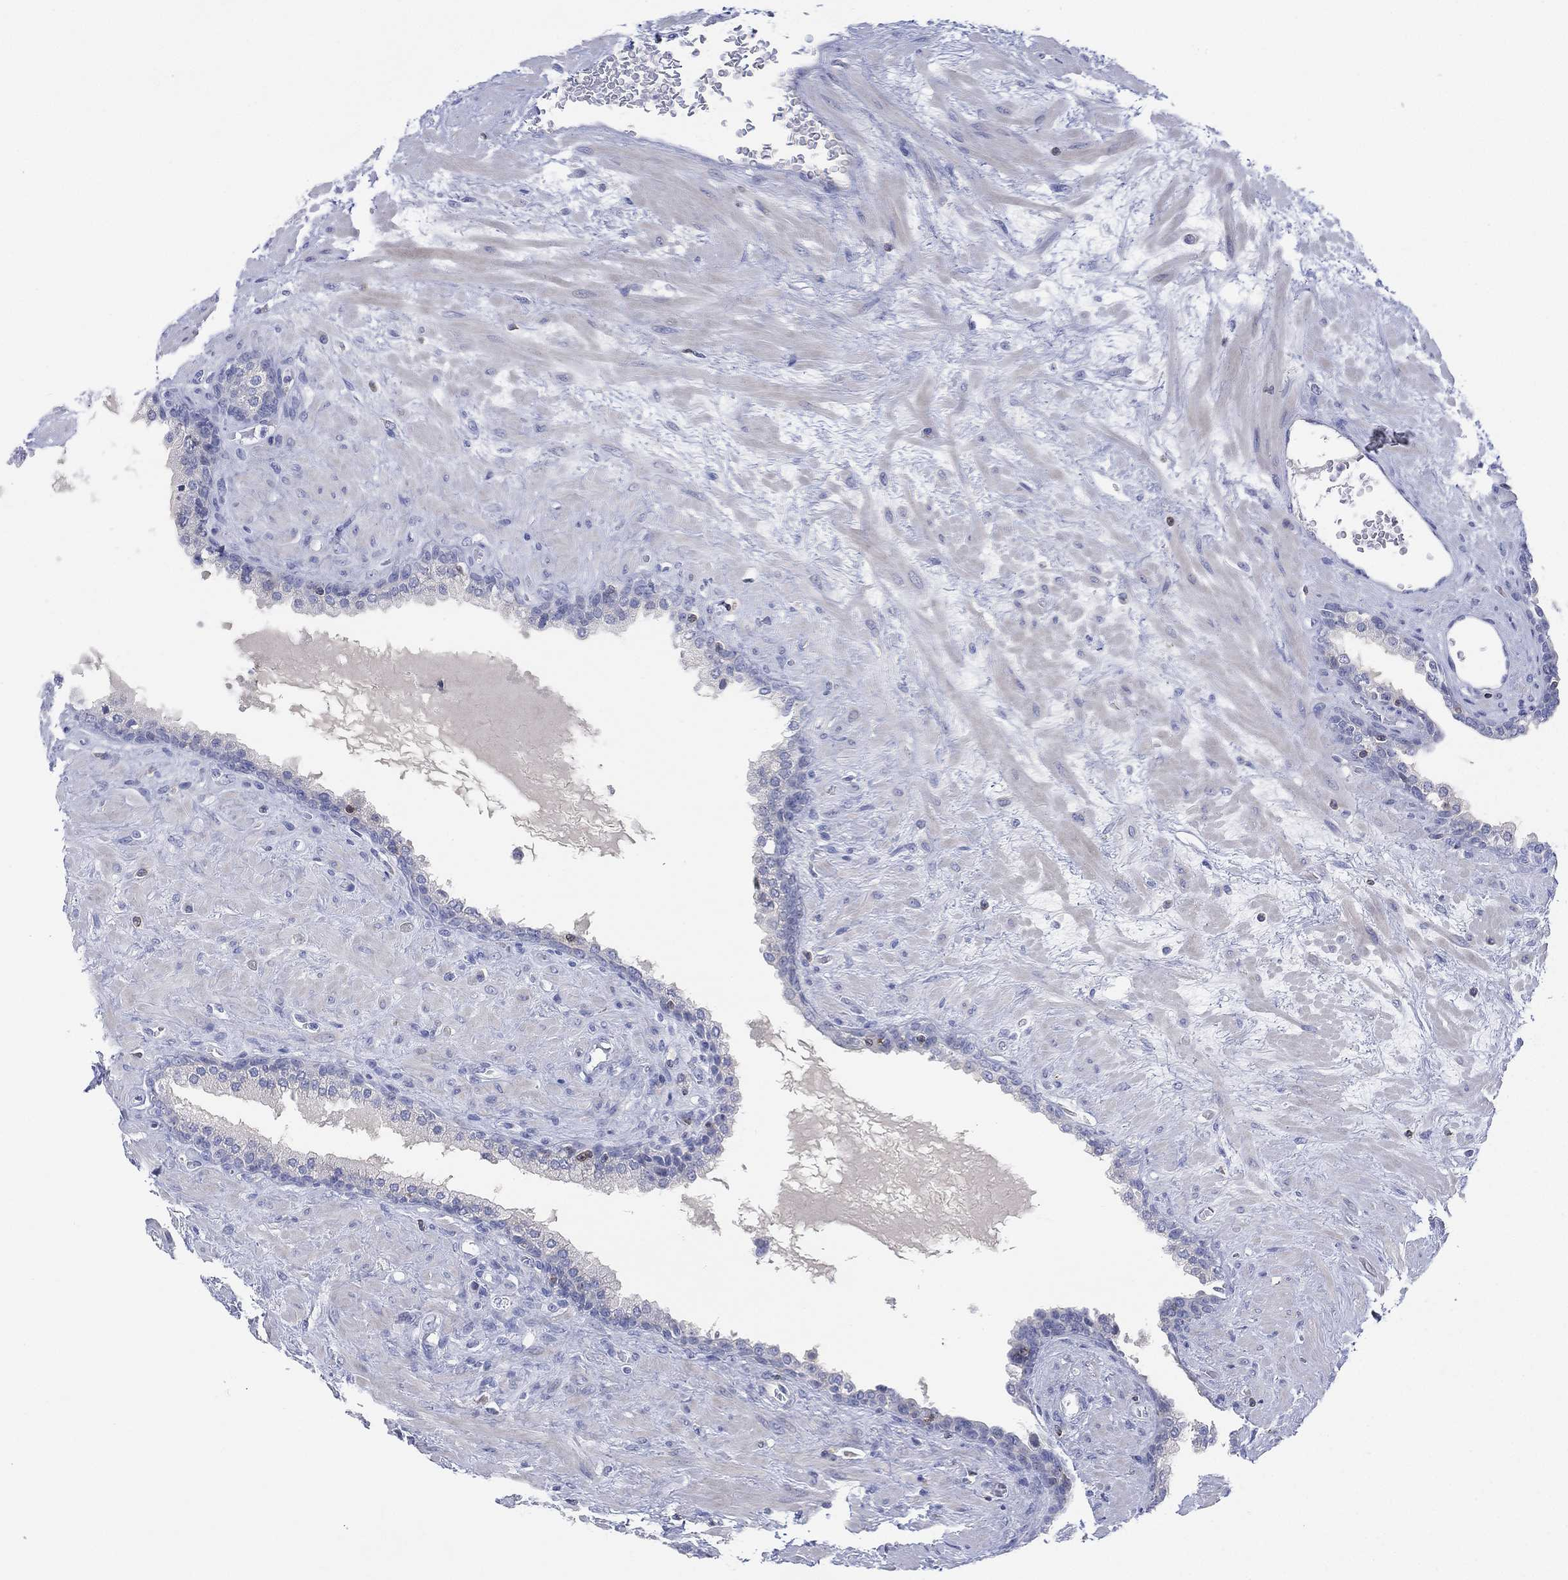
{"staining": {"intensity": "negative", "quantity": "none", "location": "none"}, "tissue": "prostate", "cell_type": "Glandular cells", "image_type": "normal", "snomed": [{"axis": "morphology", "description": "Normal tissue, NOS"}, {"axis": "topography", "description": "Prostate"}], "caption": "DAB (3,3'-diaminobenzidine) immunohistochemical staining of normal human prostate exhibits no significant staining in glandular cells. (DAB (3,3'-diaminobenzidine) immunohistochemistry visualized using brightfield microscopy, high magnification).", "gene": "SEPTIN1", "patient": {"sex": "male", "age": 63}}